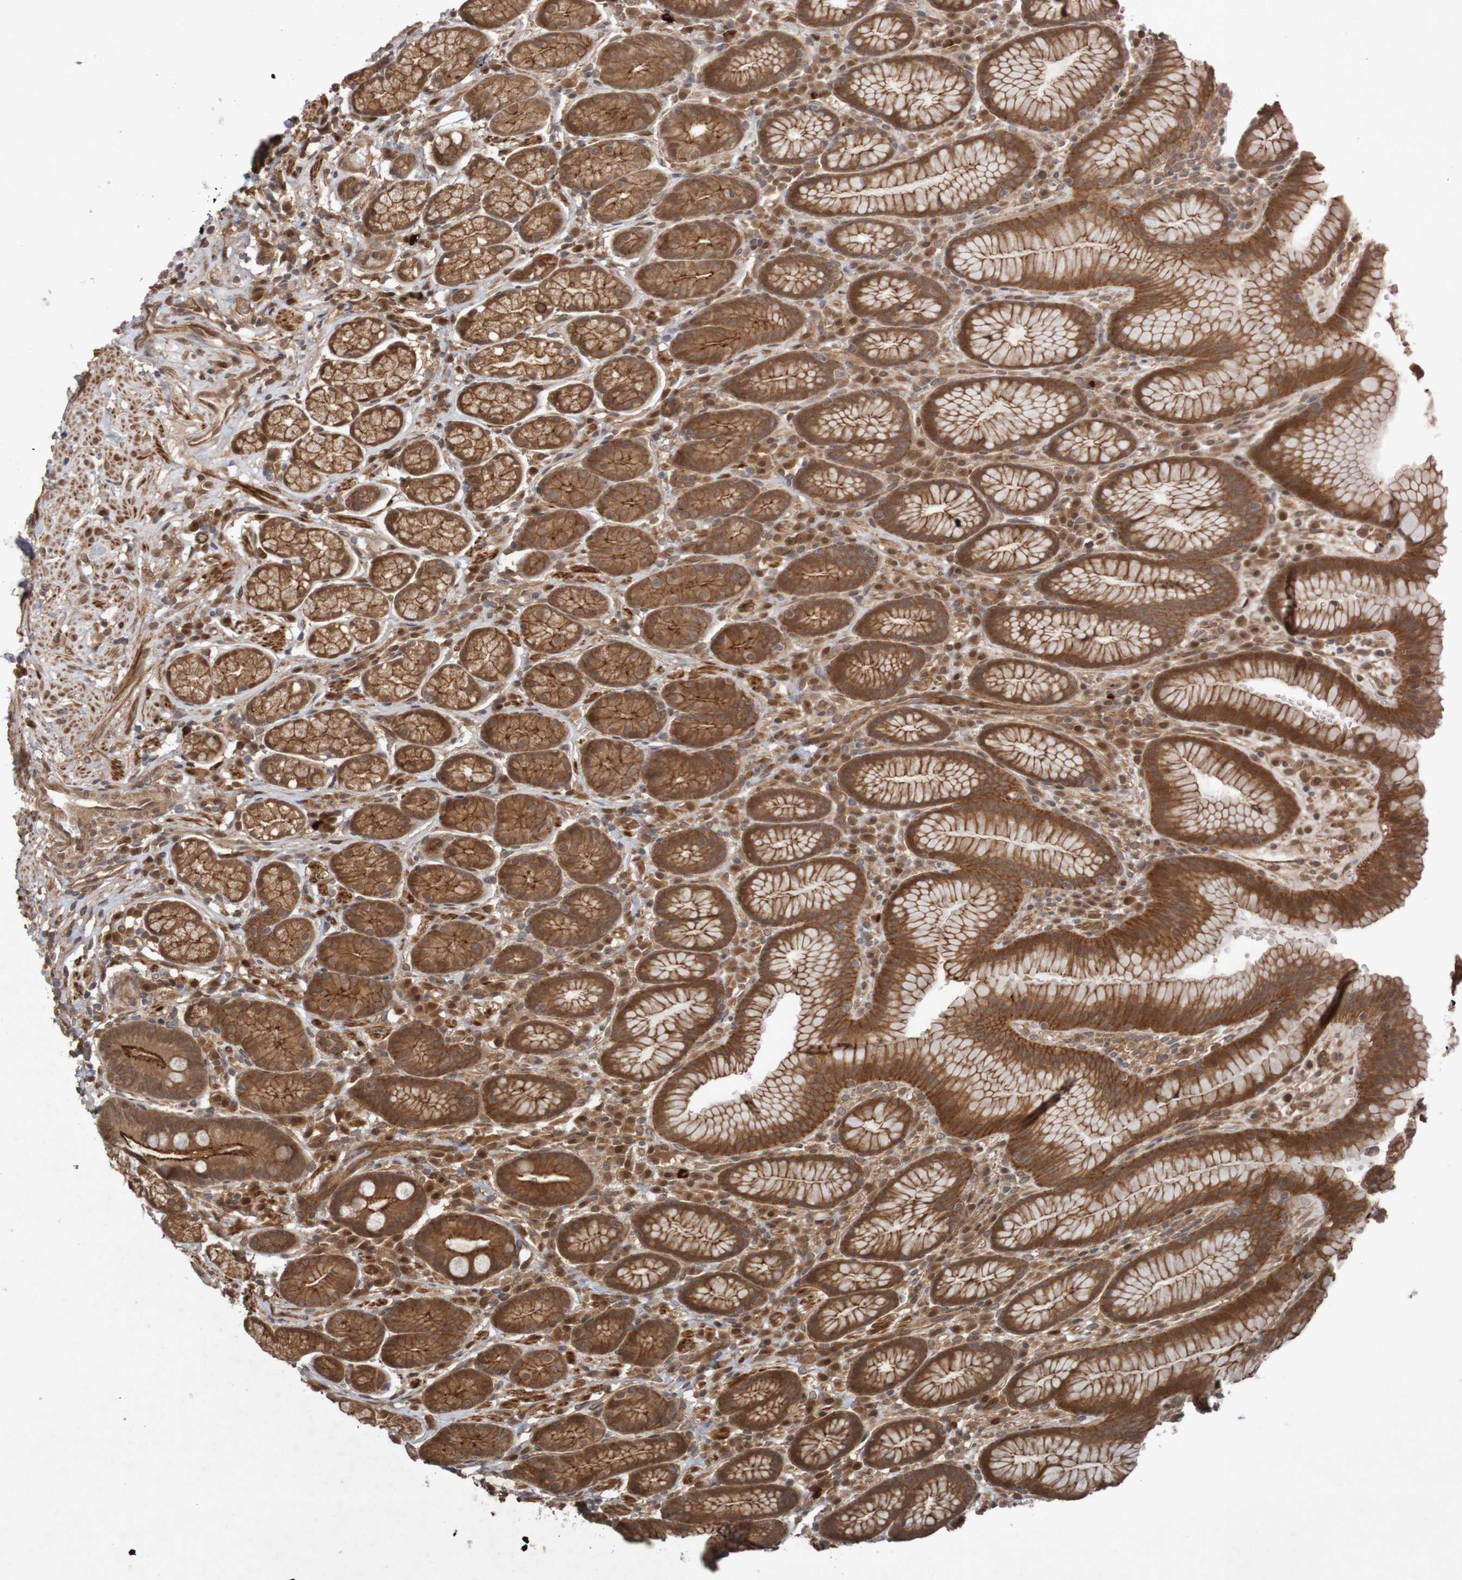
{"staining": {"intensity": "strong", "quantity": ">75%", "location": "cytoplasmic/membranous"}, "tissue": "stomach", "cell_type": "Glandular cells", "image_type": "normal", "snomed": [{"axis": "morphology", "description": "Normal tissue, NOS"}, {"axis": "topography", "description": "Stomach, lower"}], "caption": "Protein expression analysis of normal human stomach reveals strong cytoplasmic/membranous positivity in about >75% of glandular cells.", "gene": "ARHGEF11", "patient": {"sex": "male", "age": 52}}